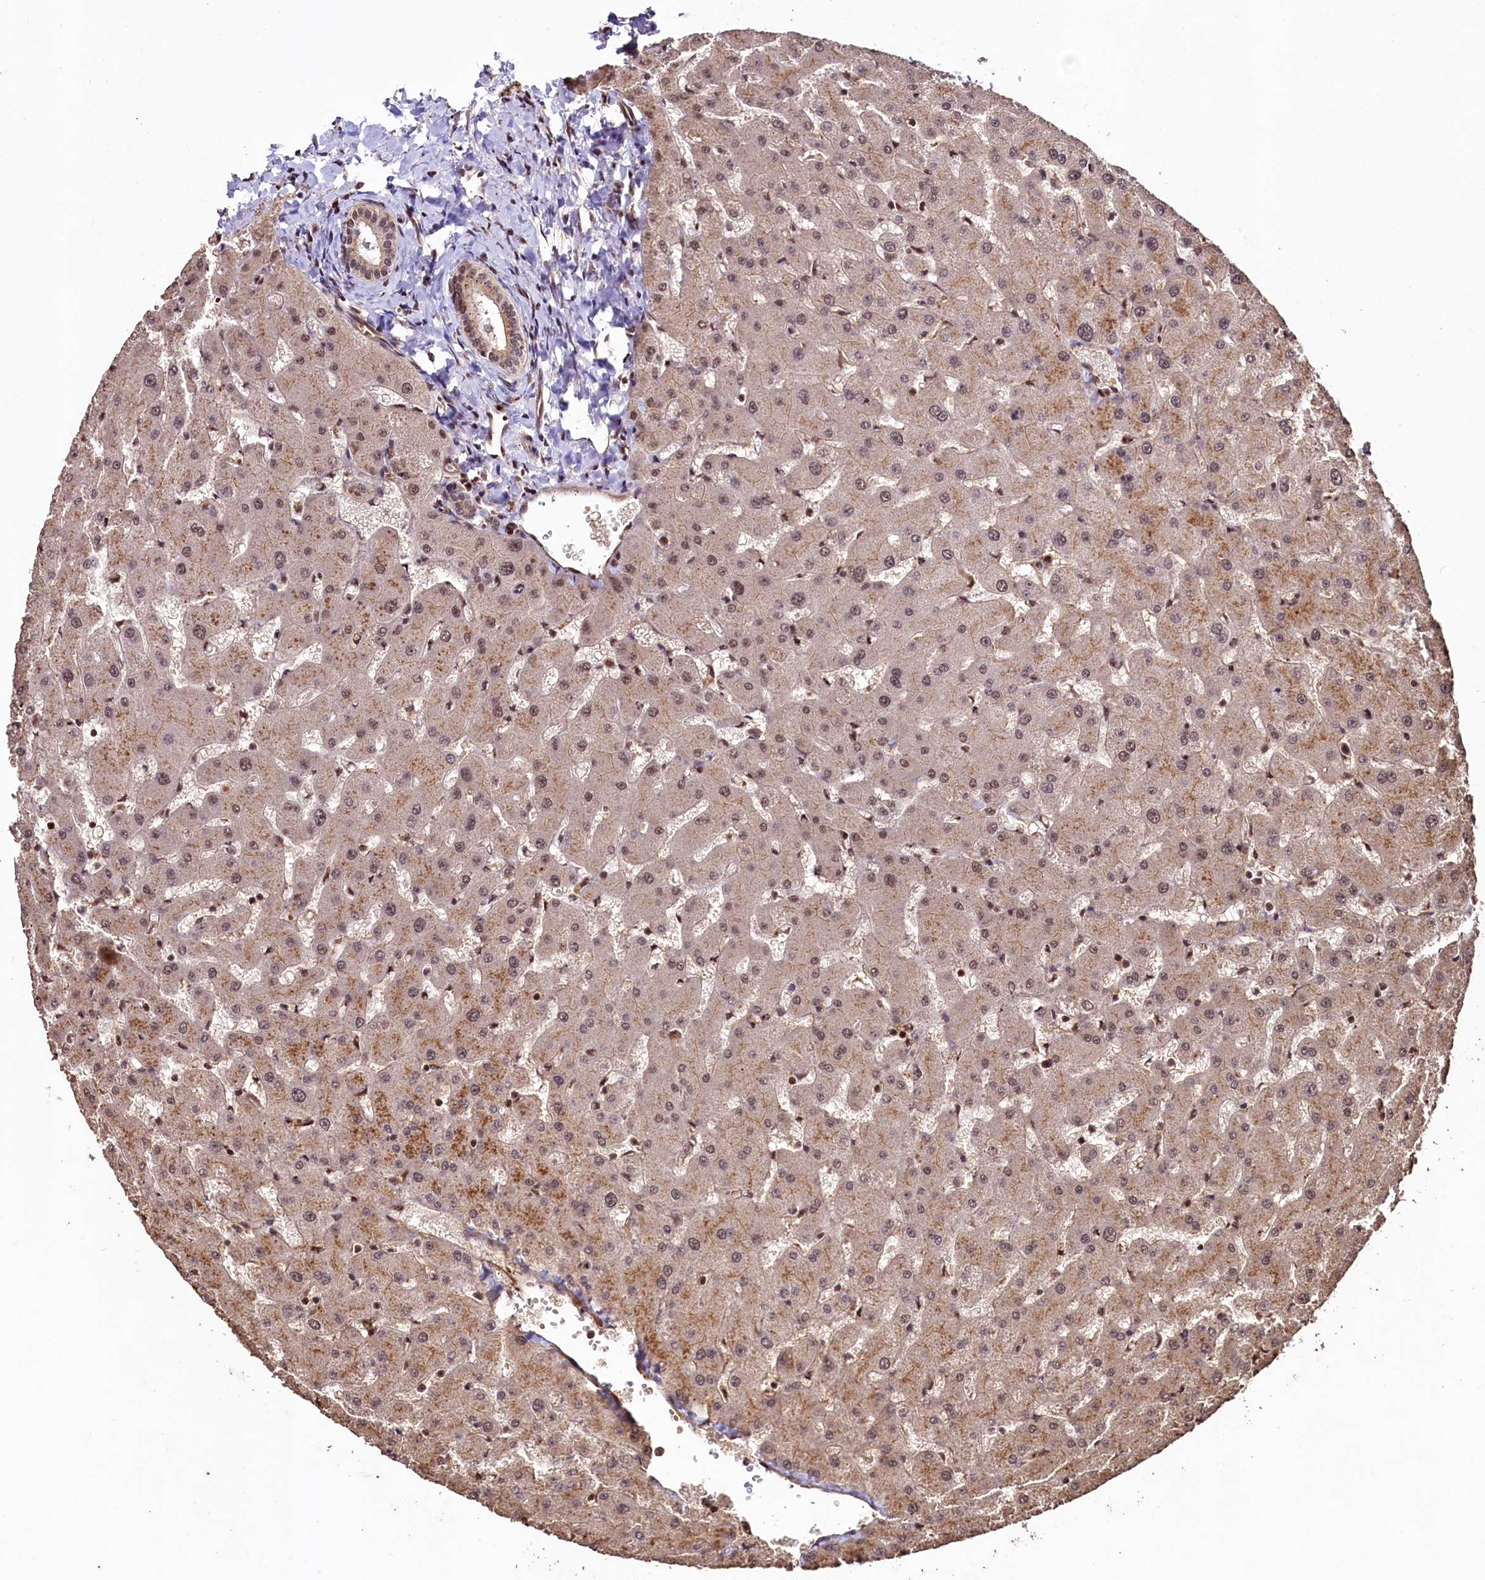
{"staining": {"intensity": "weak", "quantity": ">75%", "location": "cytoplasmic/membranous,nuclear"}, "tissue": "liver", "cell_type": "Cholangiocytes", "image_type": "normal", "snomed": [{"axis": "morphology", "description": "Normal tissue, NOS"}, {"axis": "topography", "description": "Liver"}], "caption": "Liver stained with DAB immunohistochemistry (IHC) demonstrates low levels of weak cytoplasmic/membranous,nuclear expression in about >75% of cholangiocytes. (DAB (3,3'-diaminobenzidine) = brown stain, brightfield microscopy at high magnification).", "gene": "SFSWAP", "patient": {"sex": "female", "age": 63}}